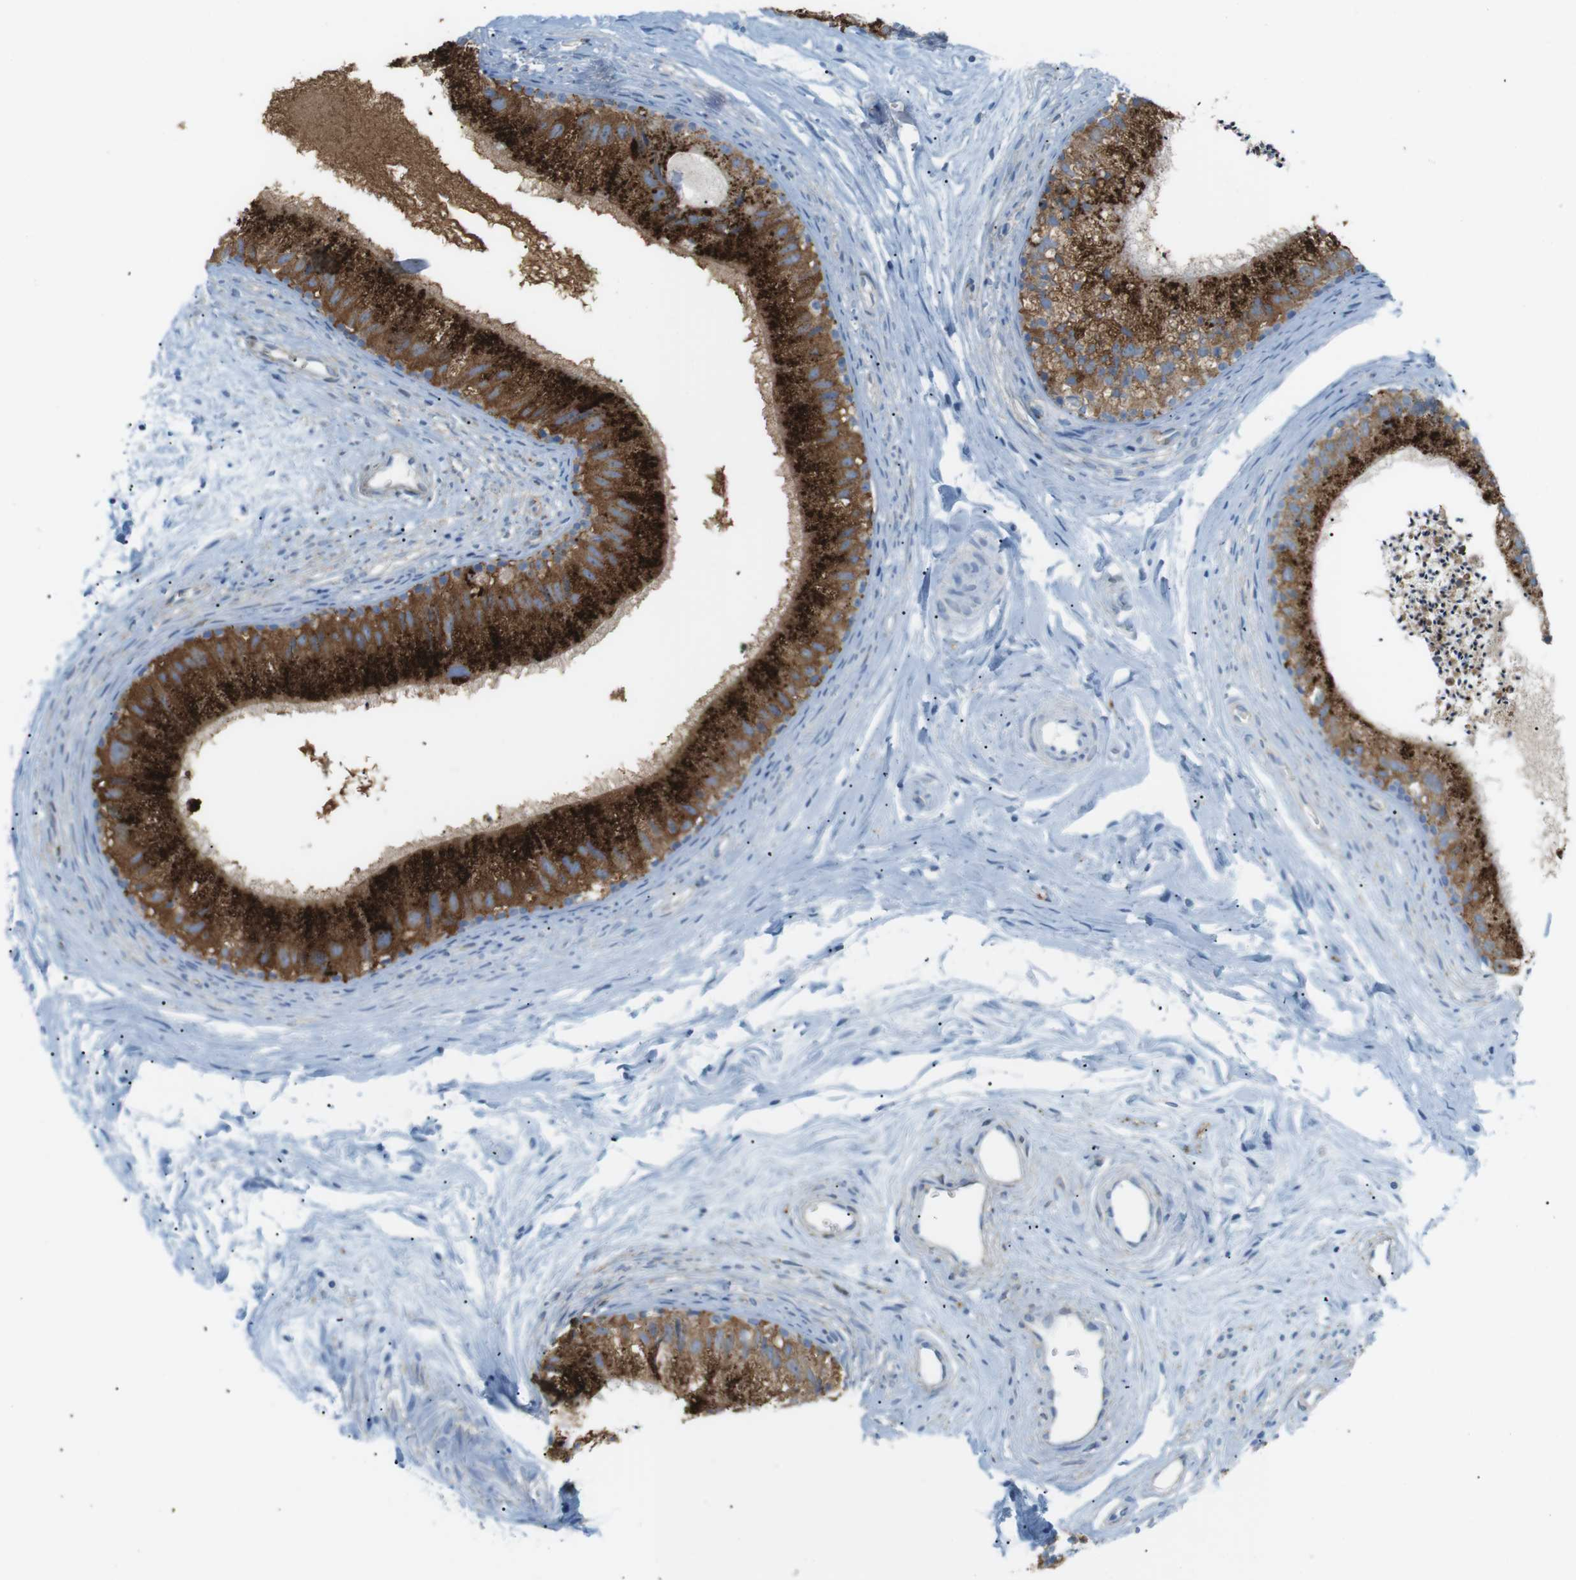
{"staining": {"intensity": "strong", "quantity": ">75%", "location": "cytoplasmic/membranous"}, "tissue": "epididymis", "cell_type": "Glandular cells", "image_type": "normal", "snomed": [{"axis": "morphology", "description": "Normal tissue, NOS"}, {"axis": "topography", "description": "Epididymis"}], "caption": "Immunohistochemistry histopathology image of normal epididymis: epididymis stained using IHC exhibits high levels of strong protein expression localized specifically in the cytoplasmic/membranous of glandular cells, appearing as a cytoplasmic/membranous brown color.", "gene": "VAMP1", "patient": {"sex": "male", "age": 56}}